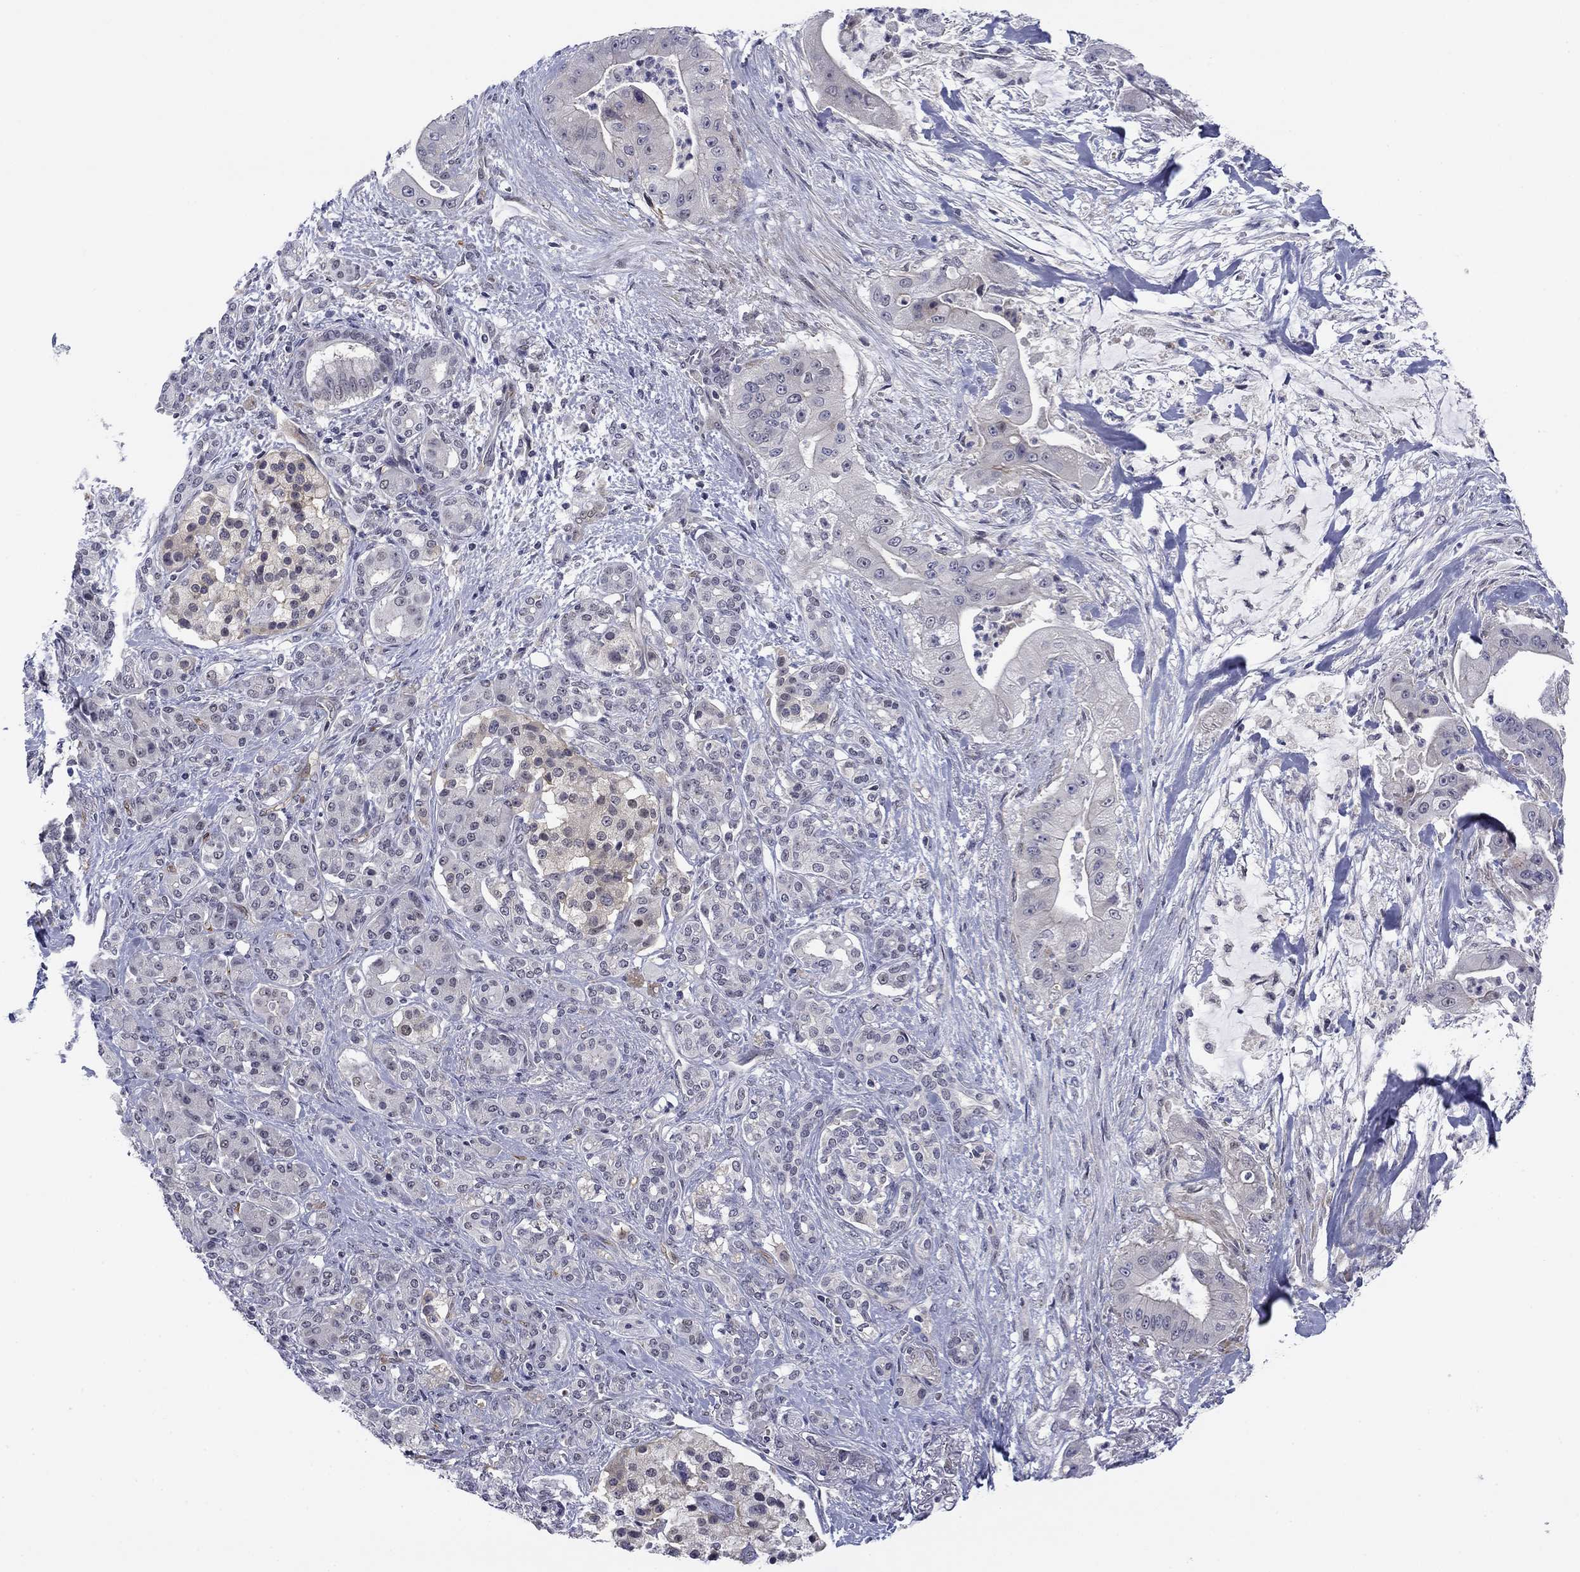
{"staining": {"intensity": "negative", "quantity": "none", "location": "none"}, "tissue": "pancreatic cancer", "cell_type": "Tumor cells", "image_type": "cancer", "snomed": [{"axis": "morphology", "description": "Normal tissue, NOS"}, {"axis": "morphology", "description": "Inflammation, NOS"}, {"axis": "morphology", "description": "Adenocarcinoma, NOS"}, {"axis": "topography", "description": "Pancreas"}], "caption": "Micrograph shows no significant protein staining in tumor cells of adenocarcinoma (pancreatic).", "gene": "TIGD4", "patient": {"sex": "male", "age": 57}}